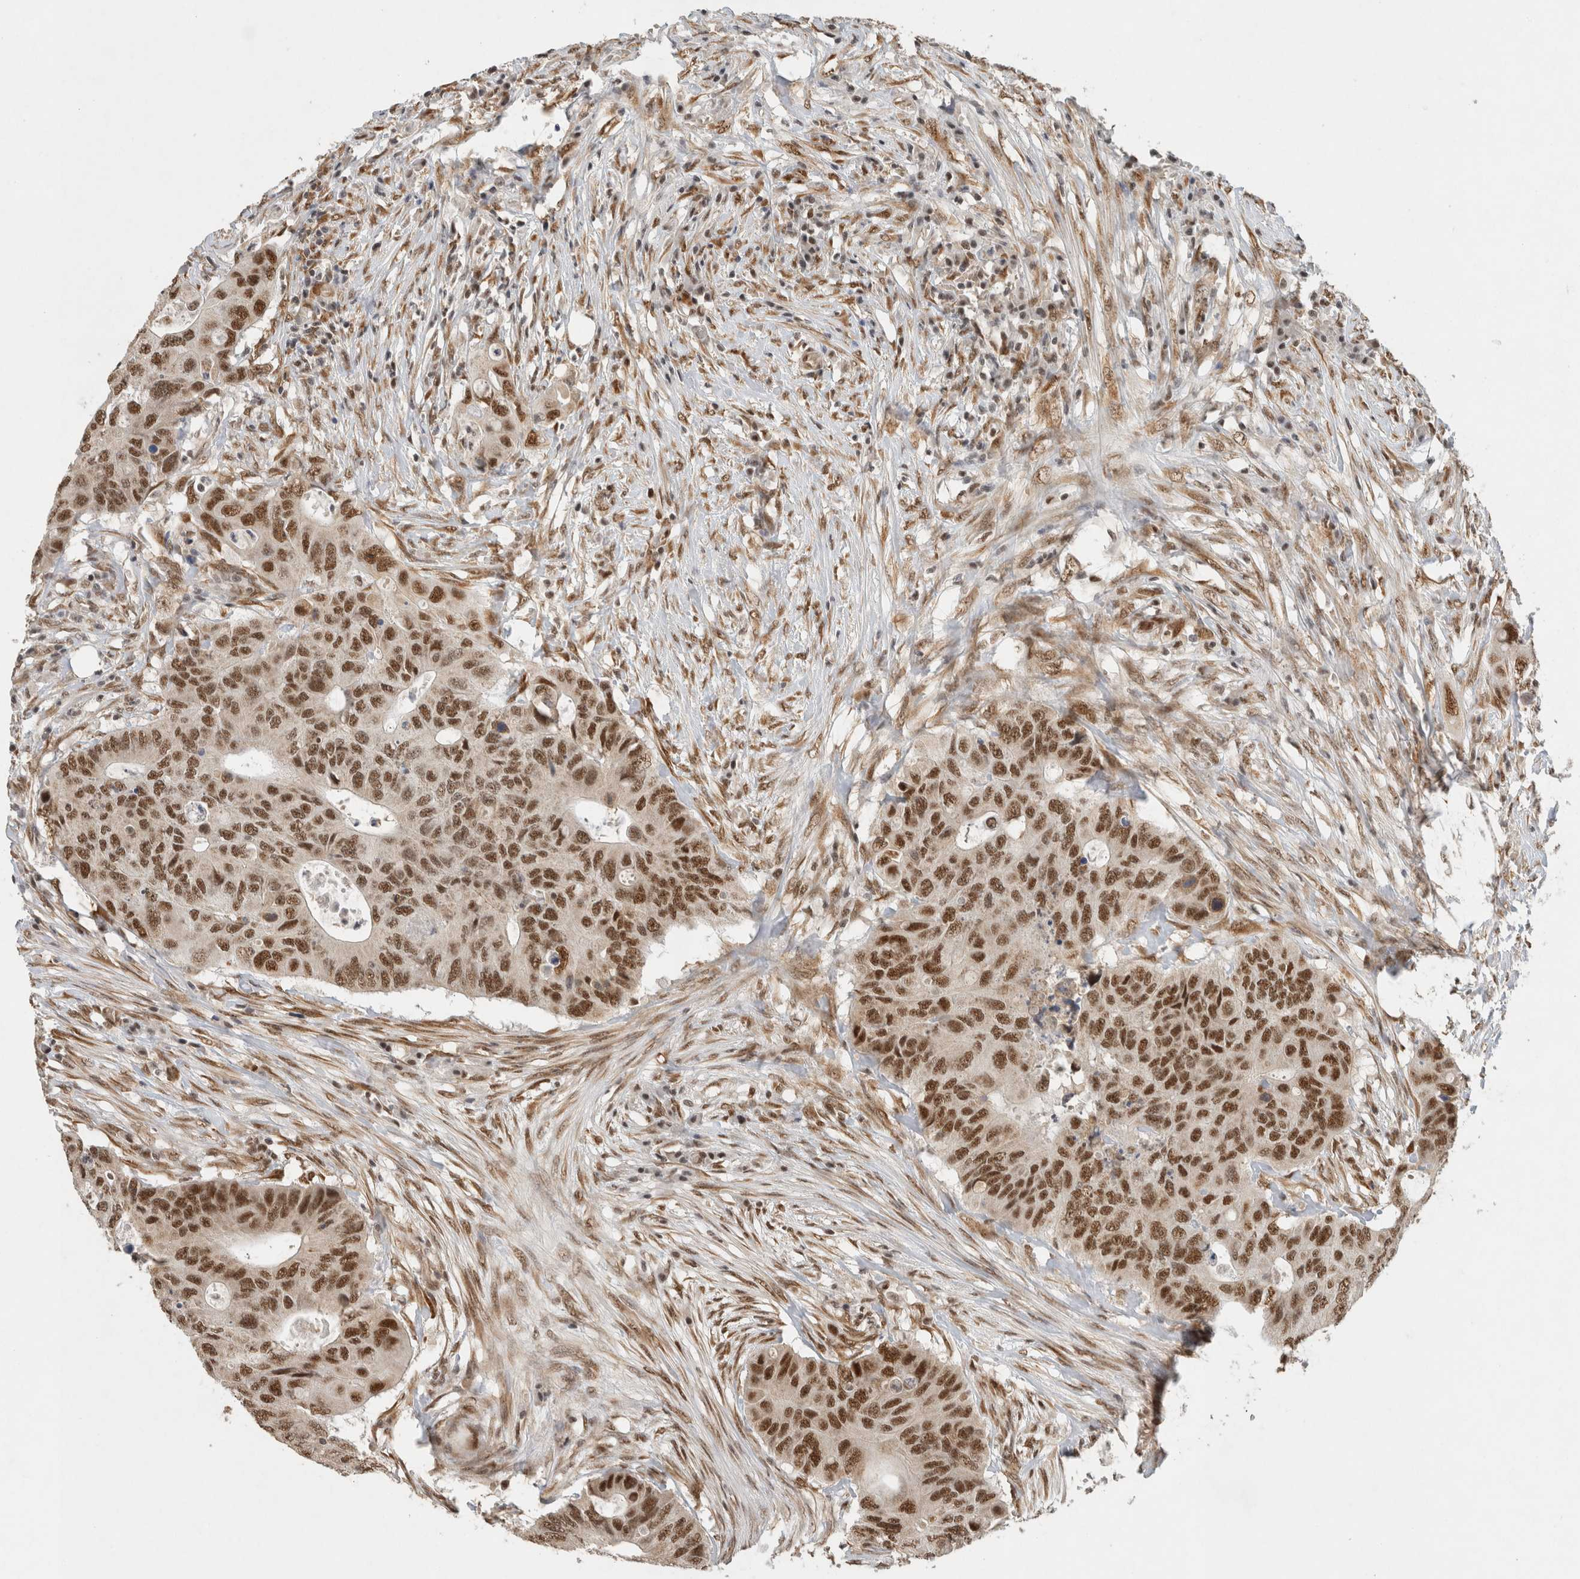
{"staining": {"intensity": "strong", "quantity": ">75%", "location": "nuclear"}, "tissue": "colorectal cancer", "cell_type": "Tumor cells", "image_type": "cancer", "snomed": [{"axis": "morphology", "description": "Adenocarcinoma, NOS"}, {"axis": "topography", "description": "Colon"}], "caption": "This is an image of immunohistochemistry staining of adenocarcinoma (colorectal), which shows strong staining in the nuclear of tumor cells.", "gene": "DDX42", "patient": {"sex": "male", "age": 71}}